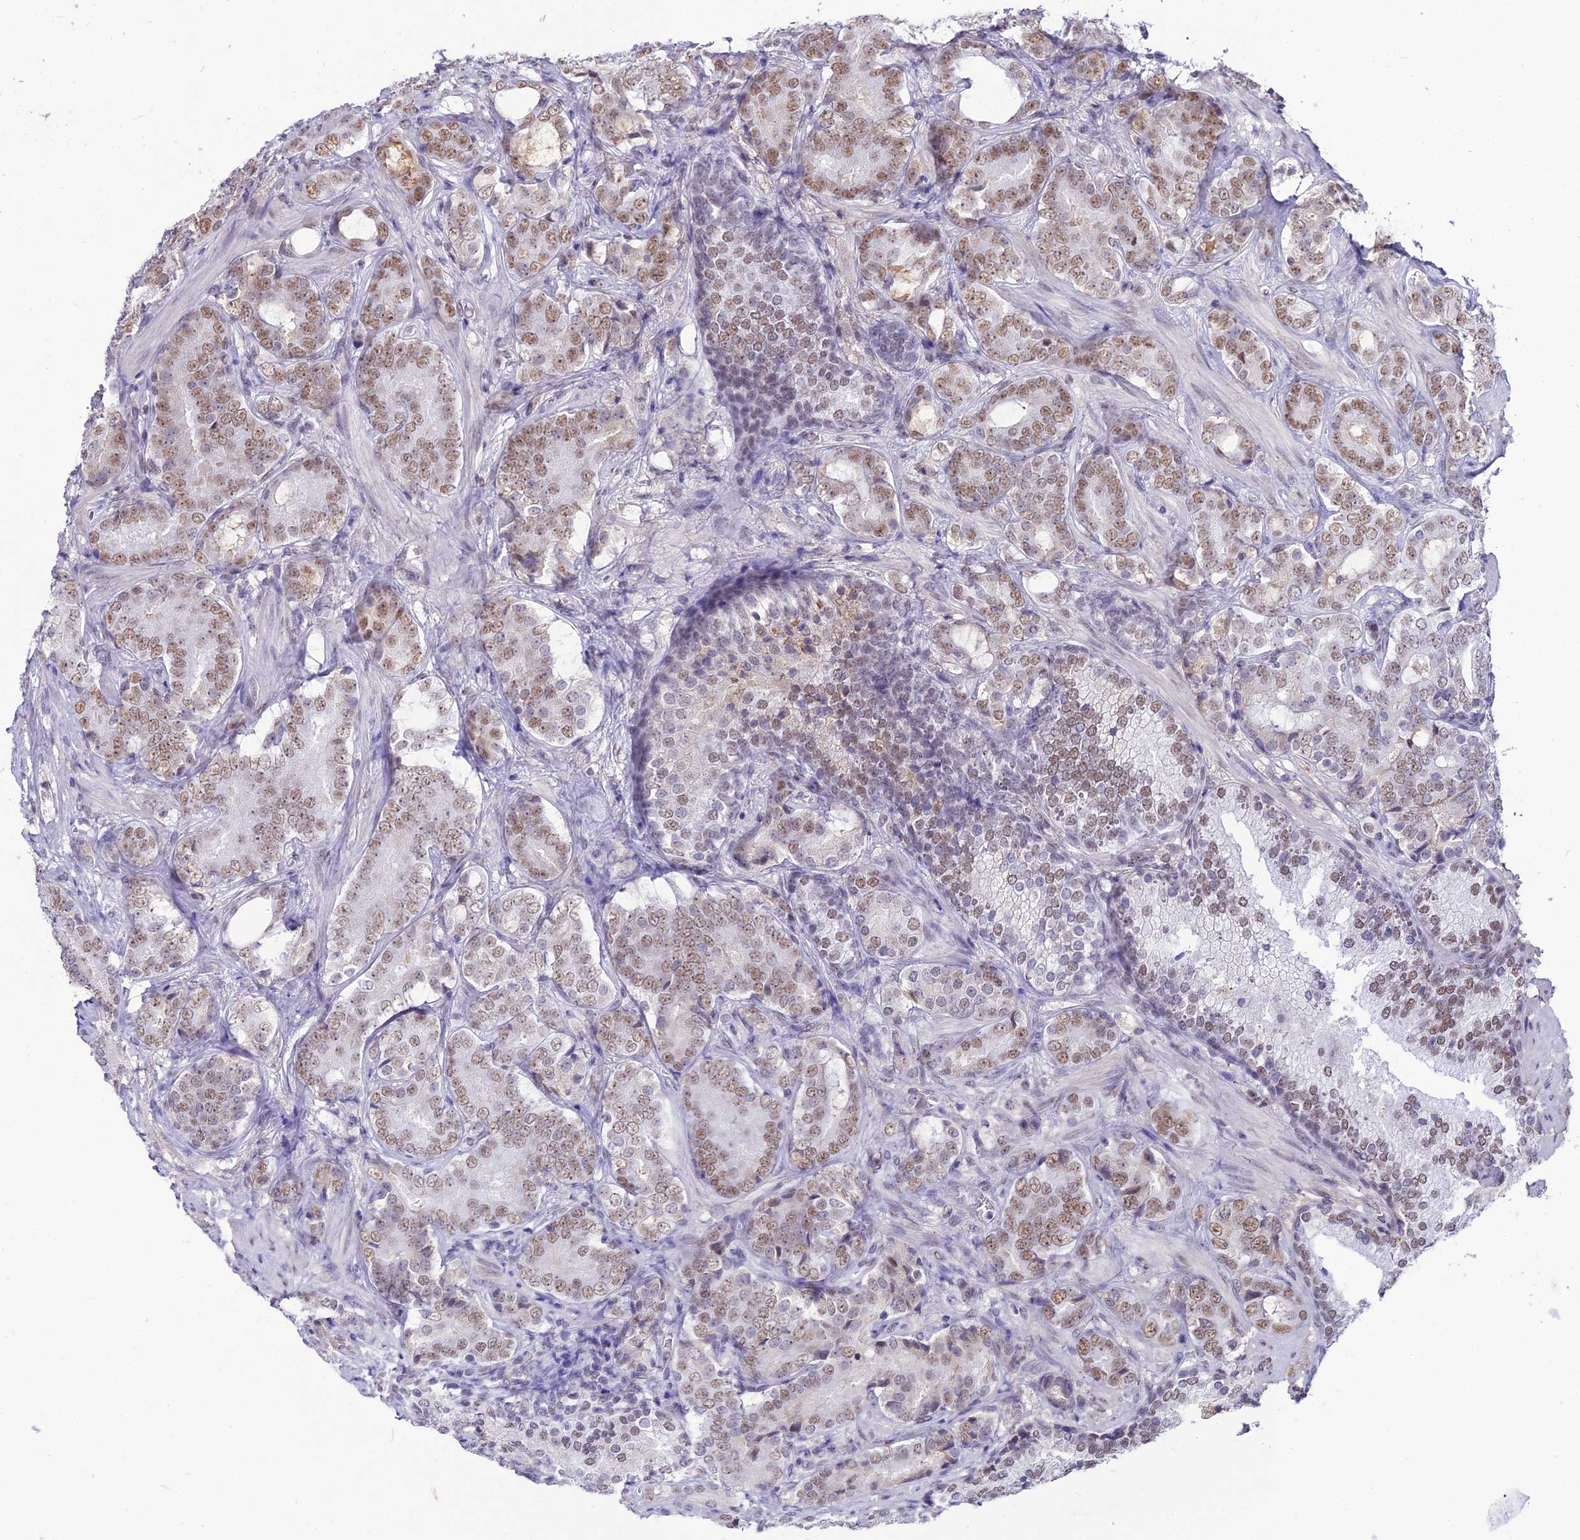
{"staining": {"intensity": "weak", "quantity": ">75%", "location": "nuclear"}, "tissue": "prostate cancer", "cell_type": "Tumor cells", "image_type": "cancer", "snomed": [{"axis": "morphology", "description": "Adenocarcinoma, Low grade"}, {"axis": "topography", "description": "Prostate"}], "caption": "Protein staining of prostate low-grade adenocarcinoma tissue reveals weak nuclear expression in about >75% of tumor cells.", "gene": "RBM12", "patient": {"sex": "male", "age": 58}}